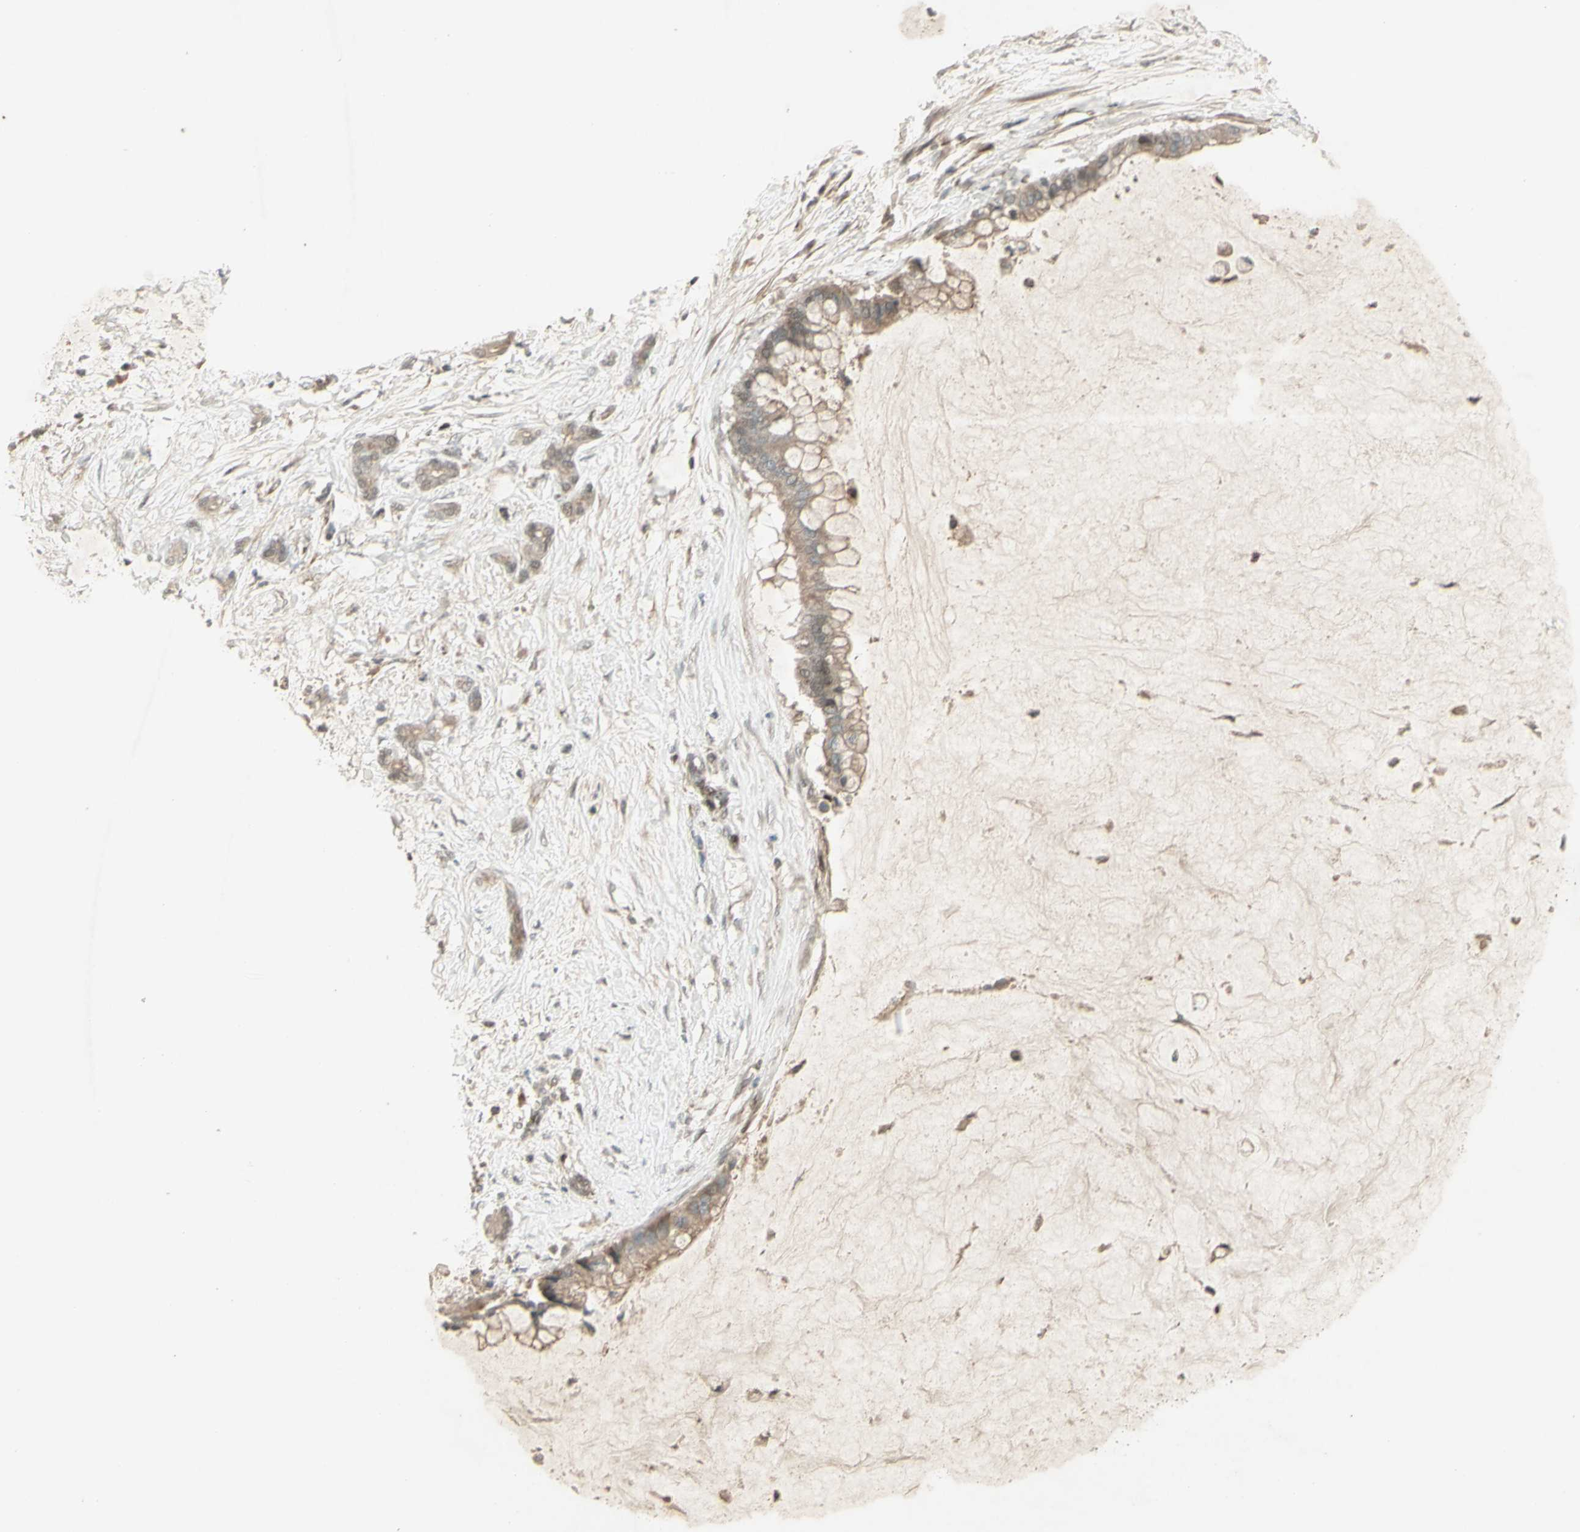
{"staining": {"intensity": "negative", "quantity": "none", "location": "none"}, "tissue": "pancreatic cancer", "cell_type": "Tumor cells", "image_type": "cancer", "snomed": [{"axis": "morphology", "description": "Adenocarcinoma, NOS"}, {"axis": "topography", "description": "Pancreas"}], "caption": "Immunohistochemical staining of pancreatic cancer exhibits no significant expression in tumor cells.", "gene": "MSH6", "patient": {"sex": "male", "age": 41}}